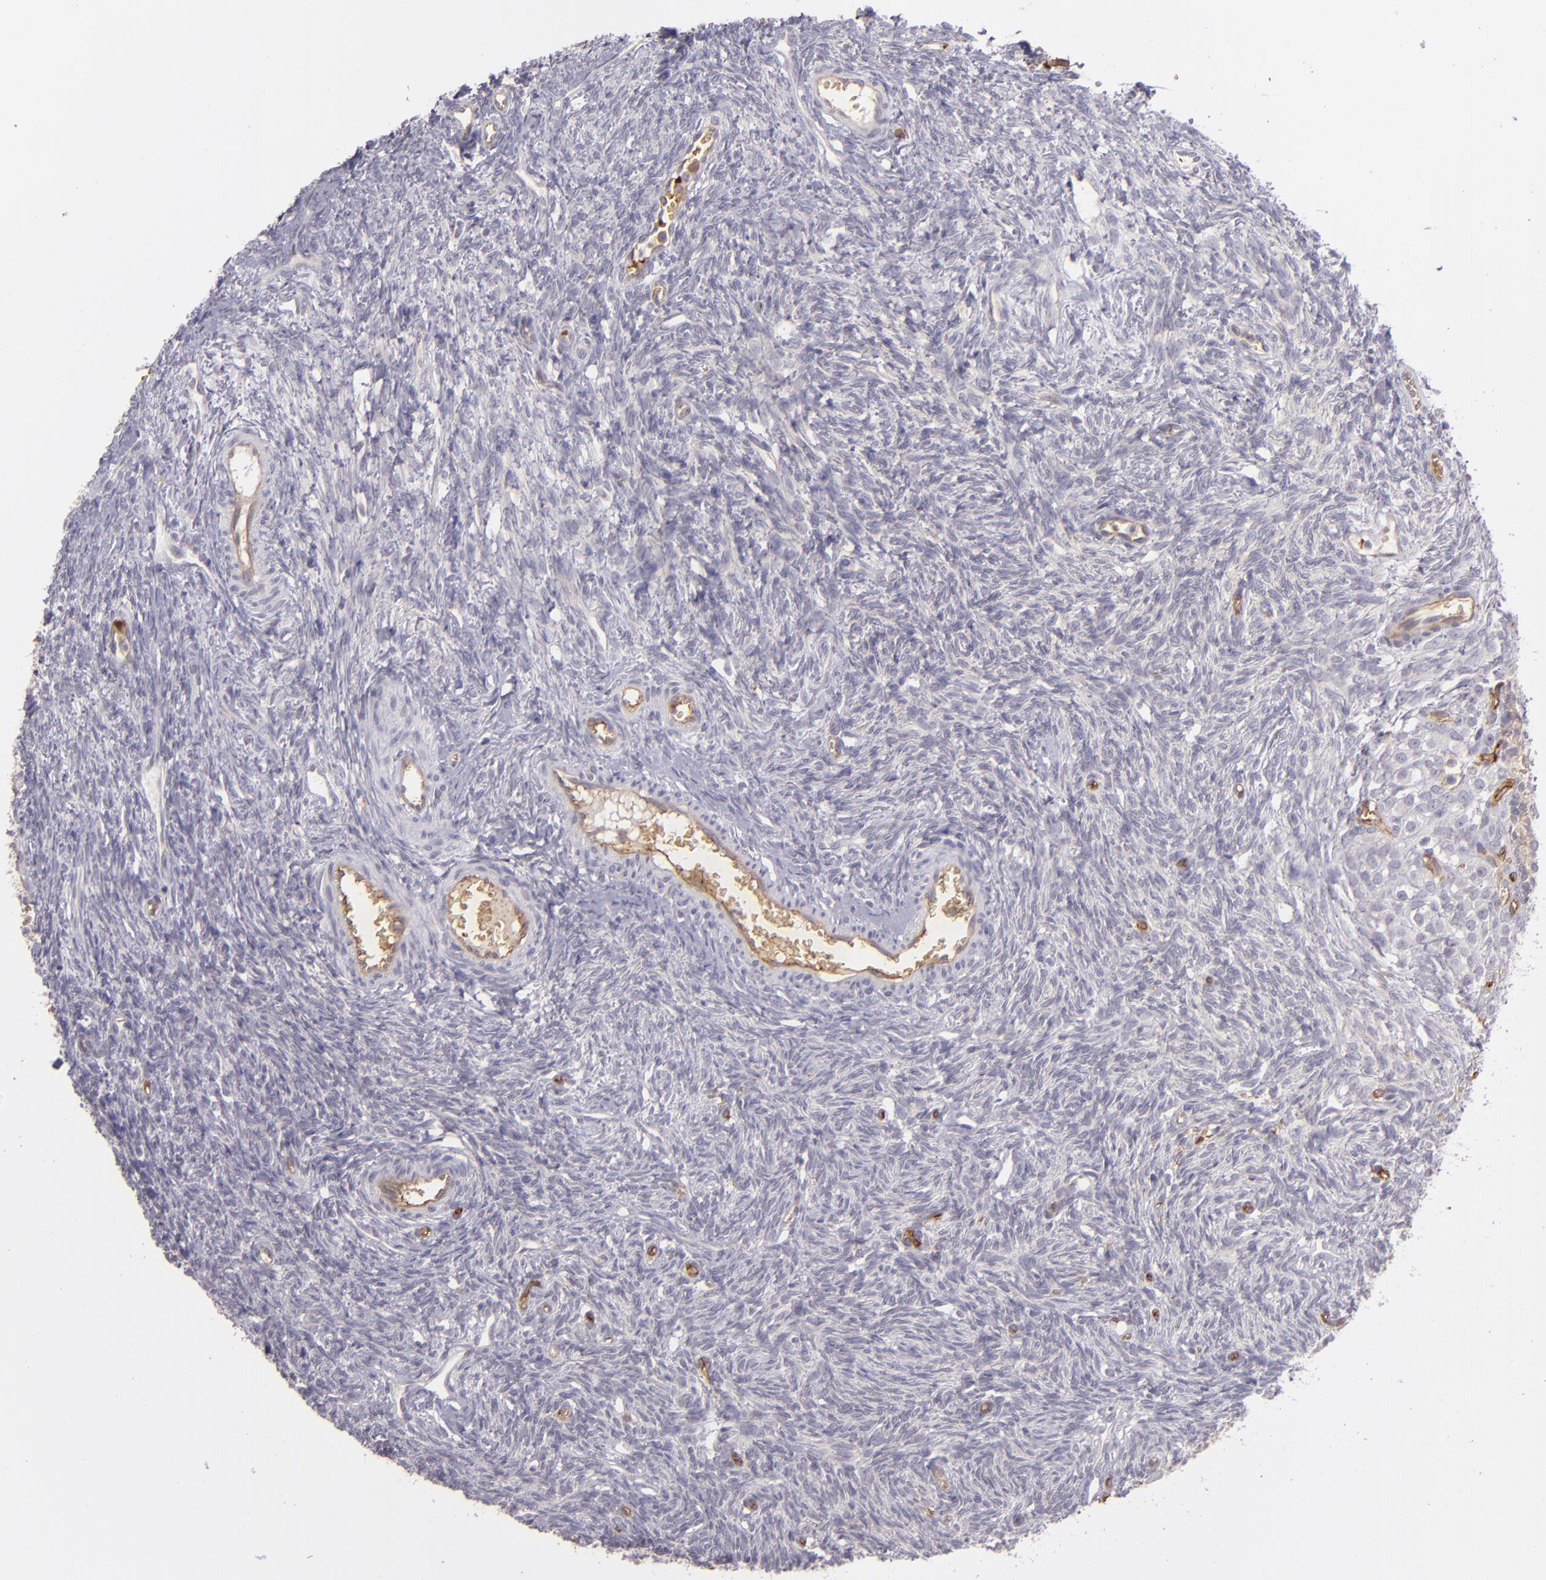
{"staining": {"intensity": "negative", "quantity": "none", "location": "none"}, "tissue": "ovary", "cell_type": "Ovarian stroma cells", "image_type": "normal", "snomed": [{"axis": "morphology", "description": "Normal tissue, NOS"}, {"axis": "topography", "description": "Ovary"}], "caption": "Immunohistochemistry (IHC) micrograph of unremarkable ovary stained for a protein (brown), which demonstrates no staining in ovarian stroma cells. (DAB (3,3'-diaminobenzidine) IHC visualized using brightfield microscopy, high magnification).", "gene": "ACE", "patient": {"sex": "female", "age": 33}}